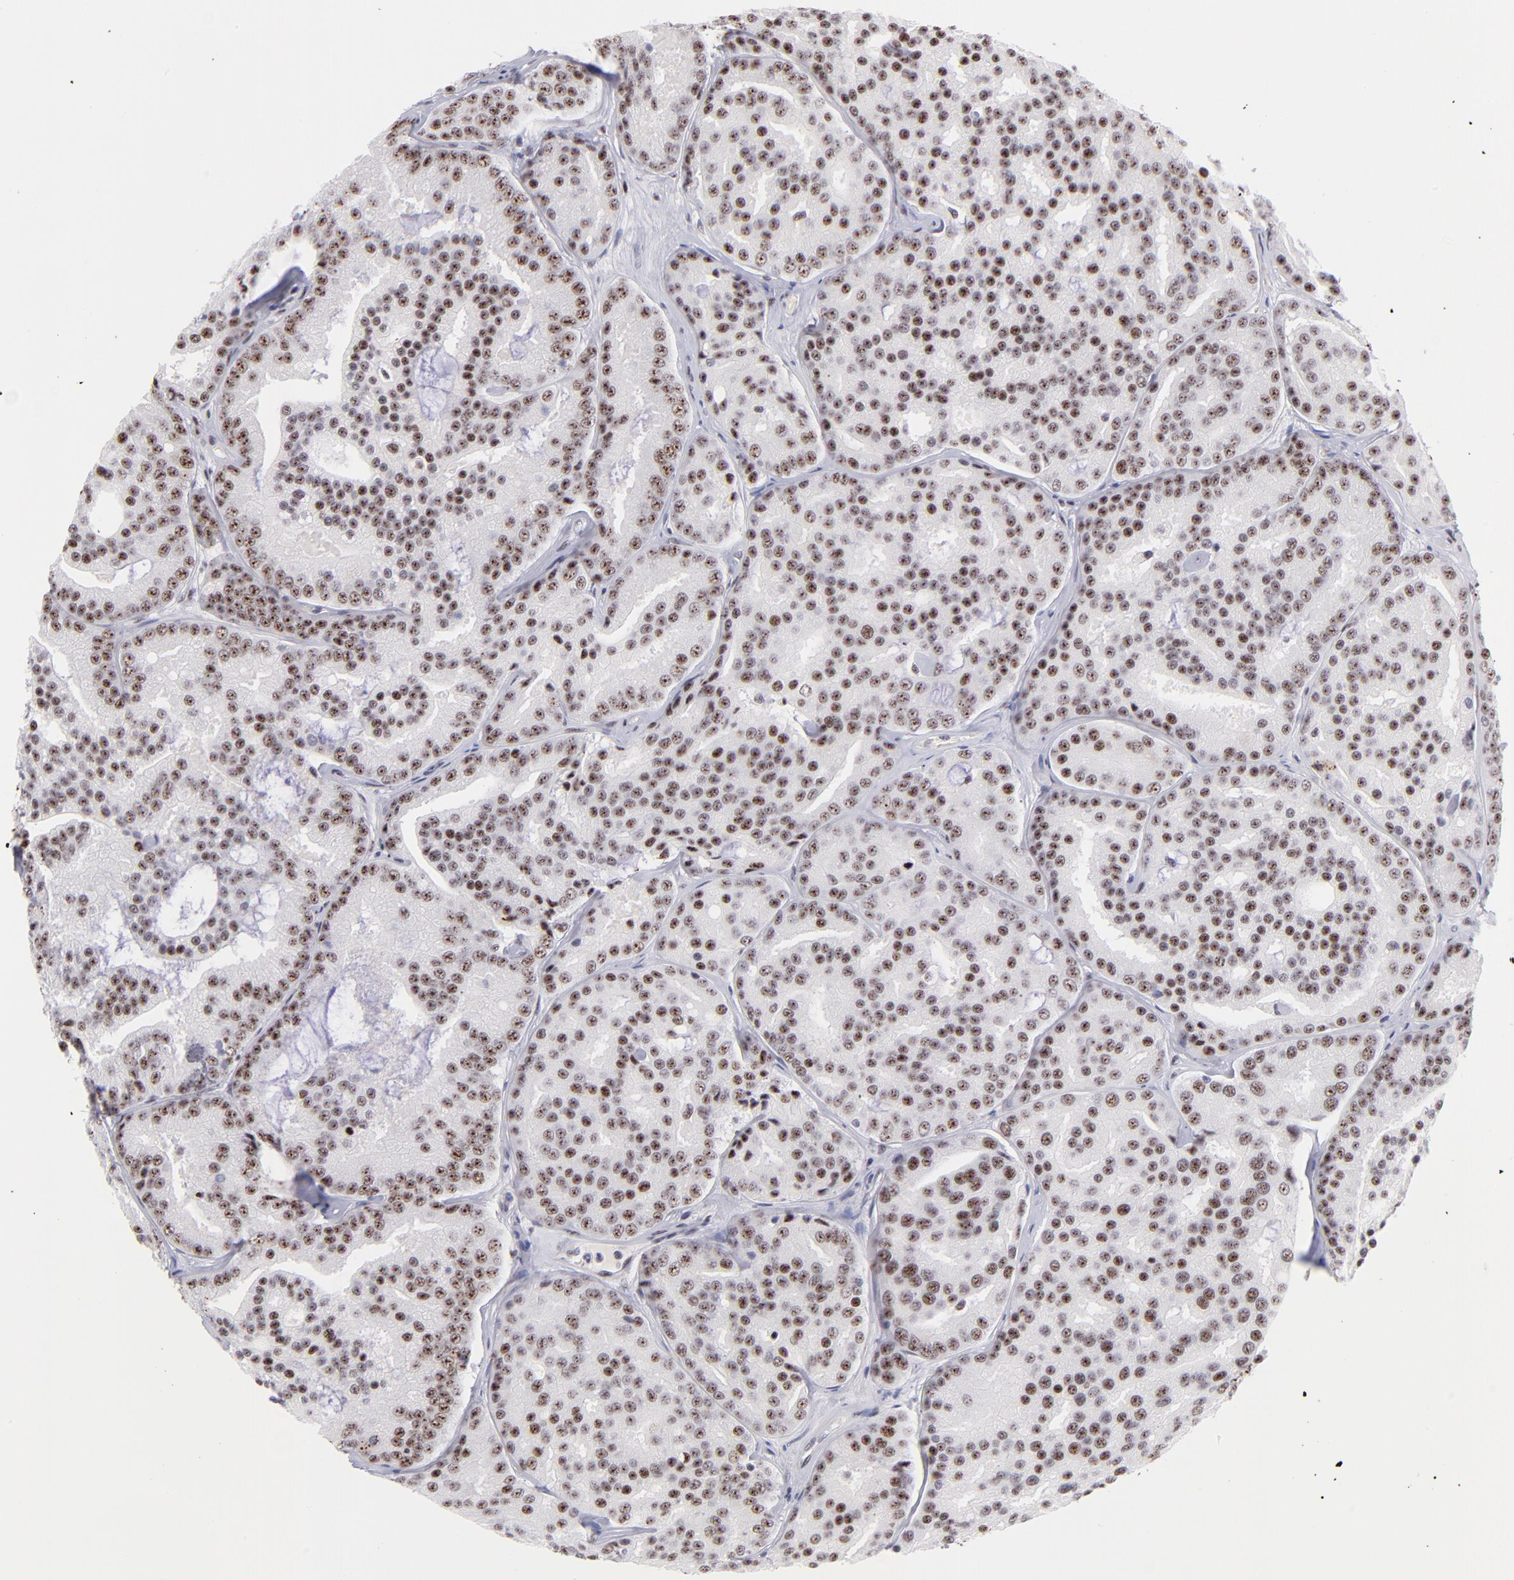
{"staining": {"intensity": "moderate", "quantity": ">75%", "location": "nuclear"}, "tissue": "prostate cancer", "cell_type": "Tumor cells", "image_type": "cancer", "snomed": [{"axis": "morphology", "description": "Adenocarcinoma, High grade"}, {"axis": "topography", "description": "Prostate"}], "caption": "Prostate high-grade adenocarcinoma stained with a brown dye exhibits moderate nuclear positive staining in about >75% of tumor cells.", "gene": "CDC25C", "patient": {"sex": "male", "age": 64}}